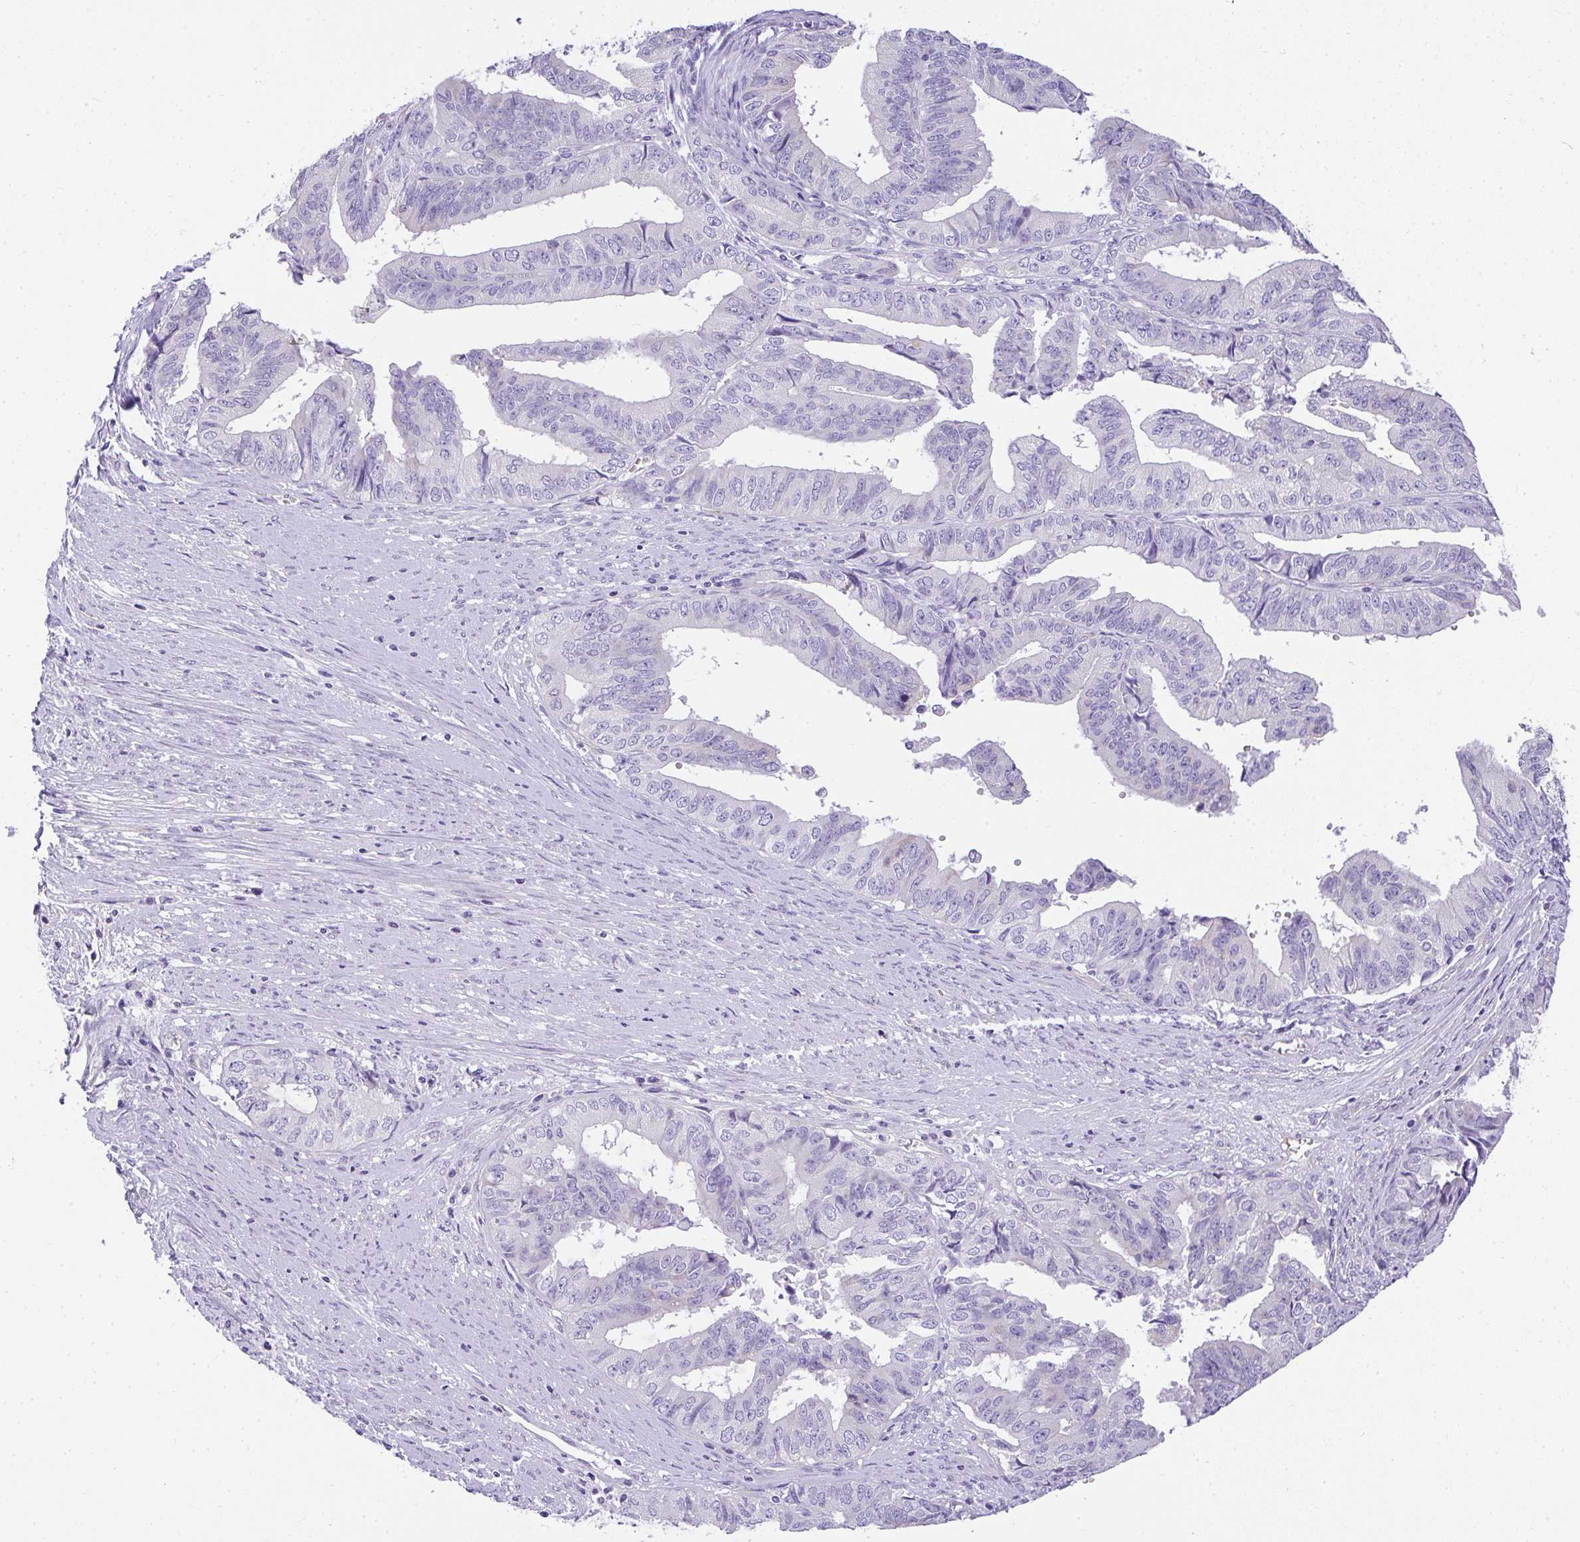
{"staining": {"intensity": "negative", "quantity": "none", "location": "none"}, "tissue": "endometrial cancer", "cell_type": "Tumor cells", "image_type": "cancer", "snomed": [{"axis": "morphology", "description": "Adenocarcinoma, NOS"}, {"axis": "topography", "description": "Endometrium"}], "caption": "This is an immunohistochemistry micrograph of human endometrial cancer. There is no expression in tumor cells.", "gene": "PLPPR3", "patient": {"sex": "female", "age": 65}}